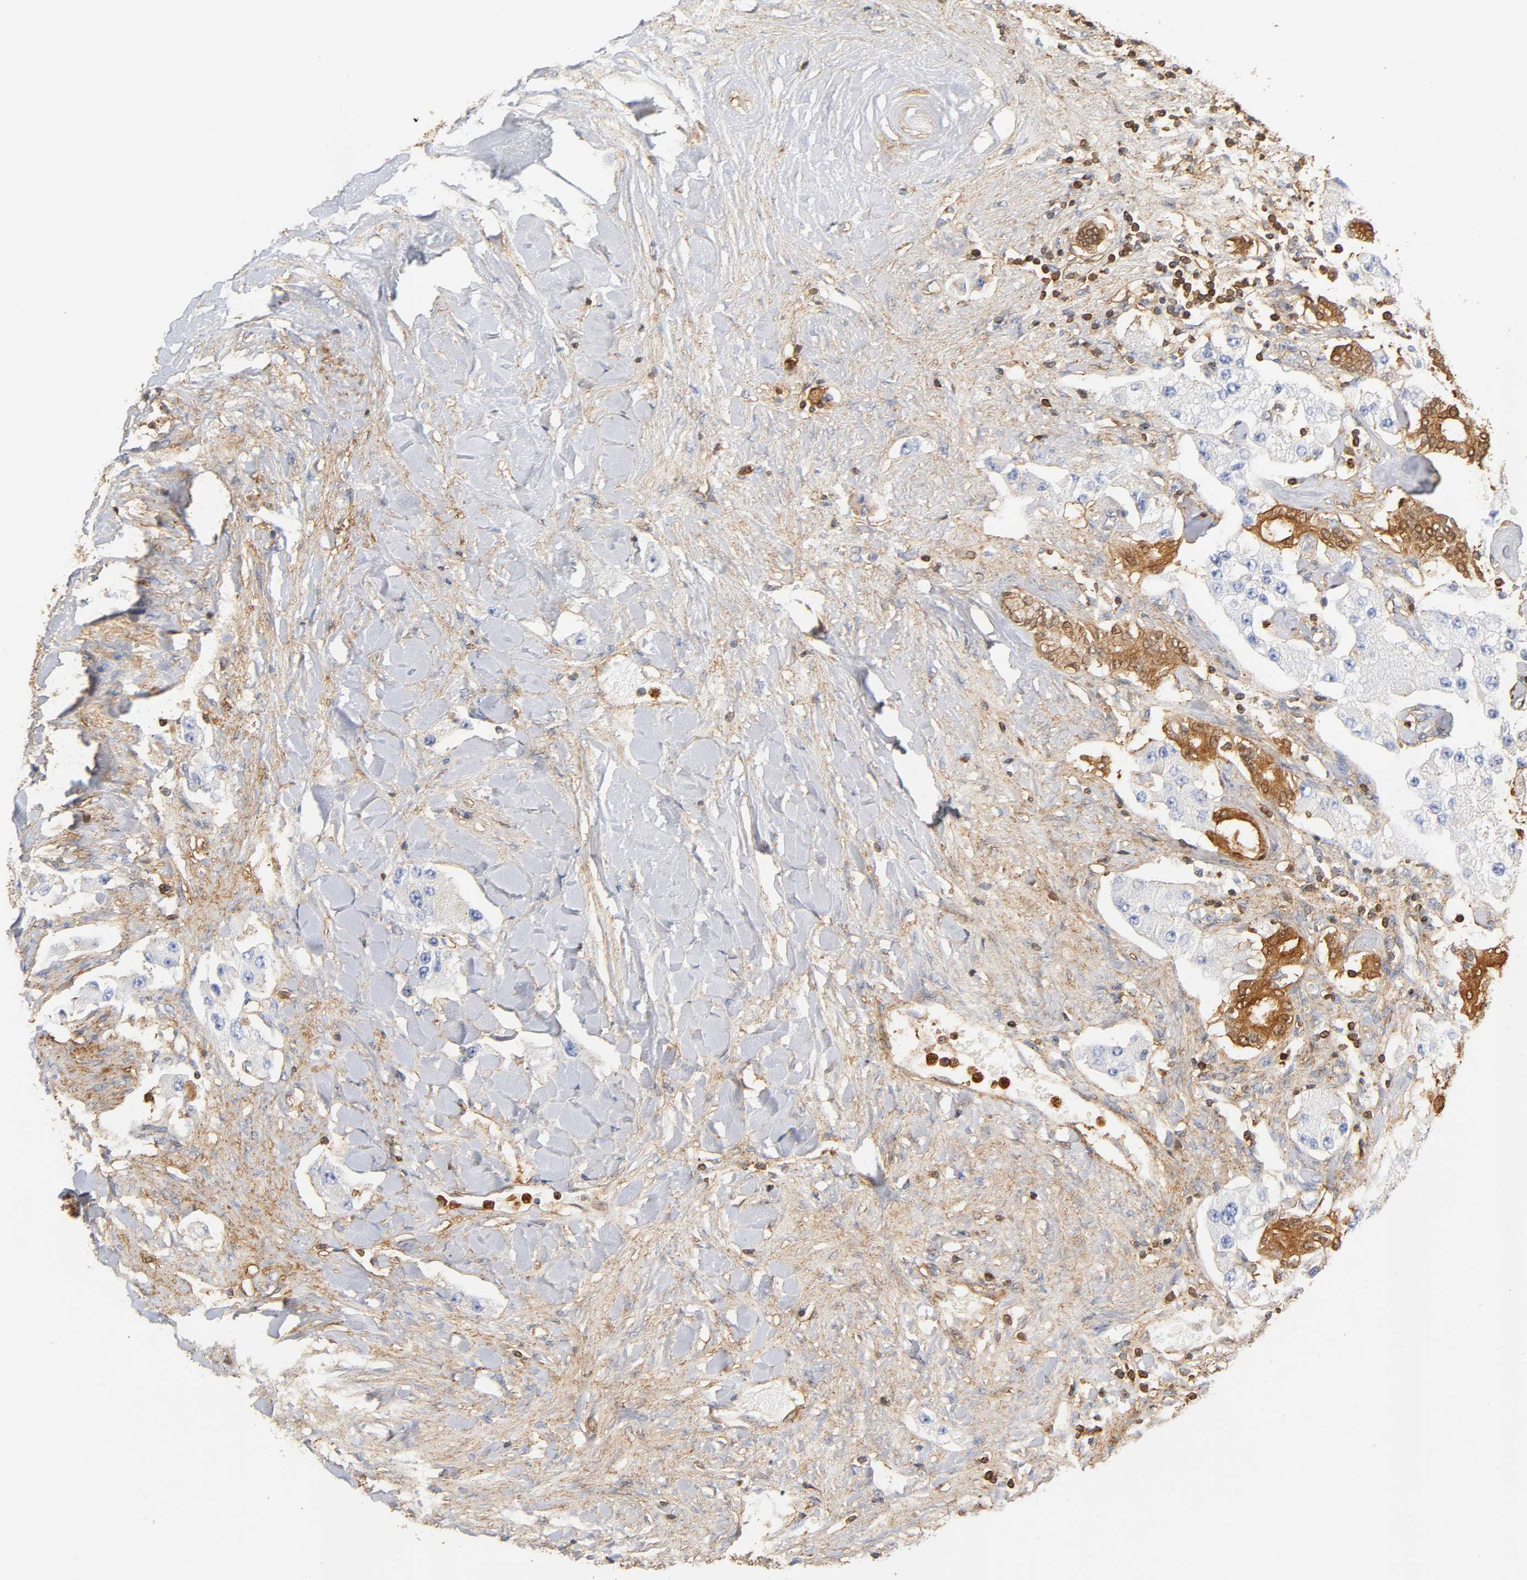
{"staining": {"intensity": "weak", "quantity": ">75%", "location": "cytoplasmic/membranous,nuclear"}, "tissue": "carcinoid", "cell_type": "Tumor cells", "image_type": "cancer", "snomed": [{"axis": "morphology", "description": "Carcinoid, malignant, NOS"}, {"axis": "topography", "description": "Pancreas"}], "caption": "Carcinoid (malignant) stained for a protein shows weak cytoplasmic/membranous and nuclear positivity in tumor cells. (DAB (3,3'-diaminobenzidine) IHC, brown staining for protein, blue staining for nuclei).", "gene": "ANXA11", "patient": {"sex": "male", "age": 41}}